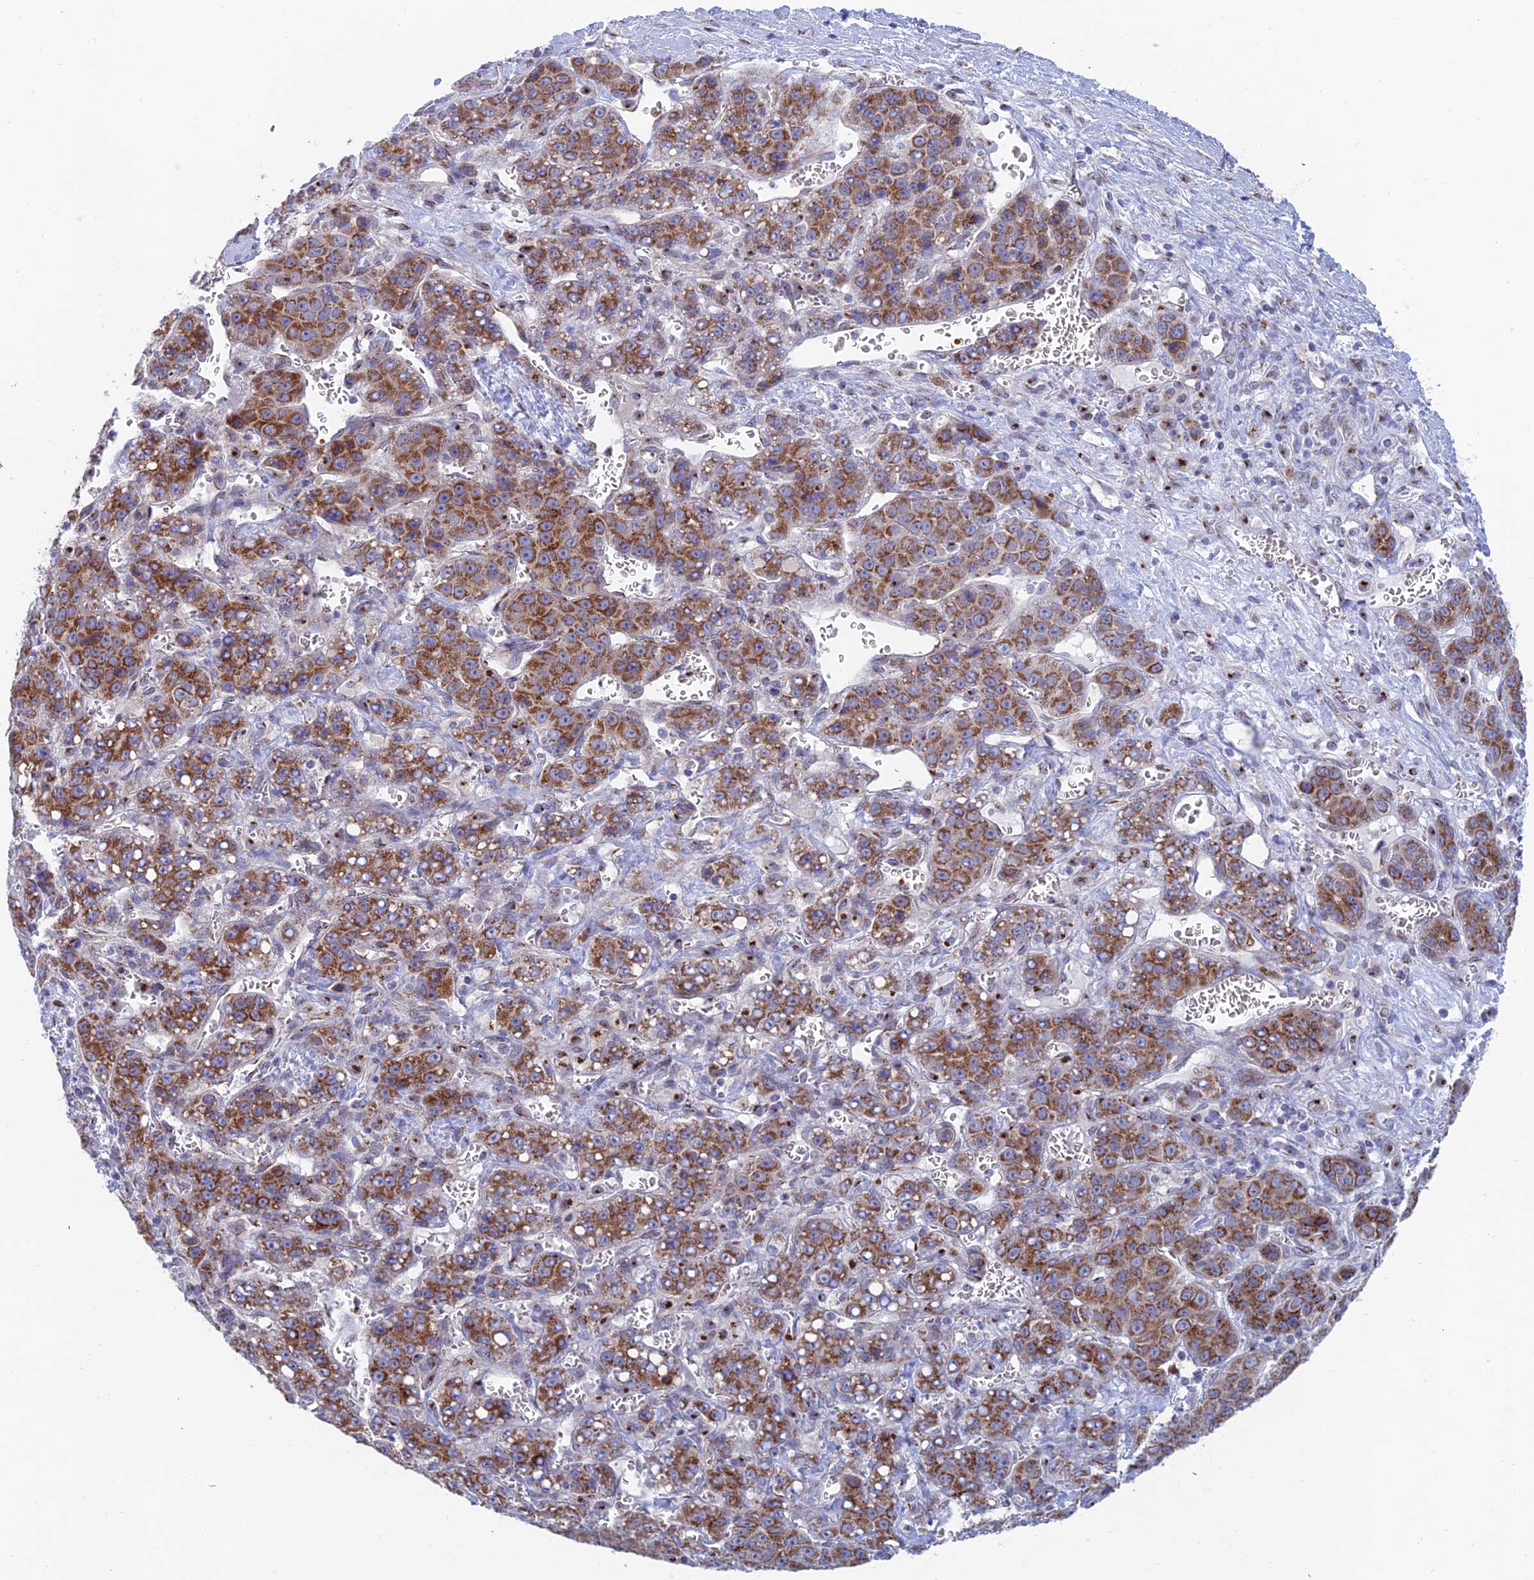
{"staining": {"intensity": "moderate", "quantity": ">75%", "location": "cytoplasmic/membranous"}, "tissue": "liver cancer", "cell_type": "Tumor cells", "image_type": "cancer", "snomed": [{"axis": "morphology", "description": "Carcinoma, Hepatocellular, NOS"}, {"axis": "topography", "description": "Liver"}], "caption": "DAB immunohistochemical staining of liver cancer reveals moderate cytoplasmic/membranous protein staining in about >75% of tumor cells.", "gene": "HS2ST1", "patient": {"sex": "female", "age": 53}}